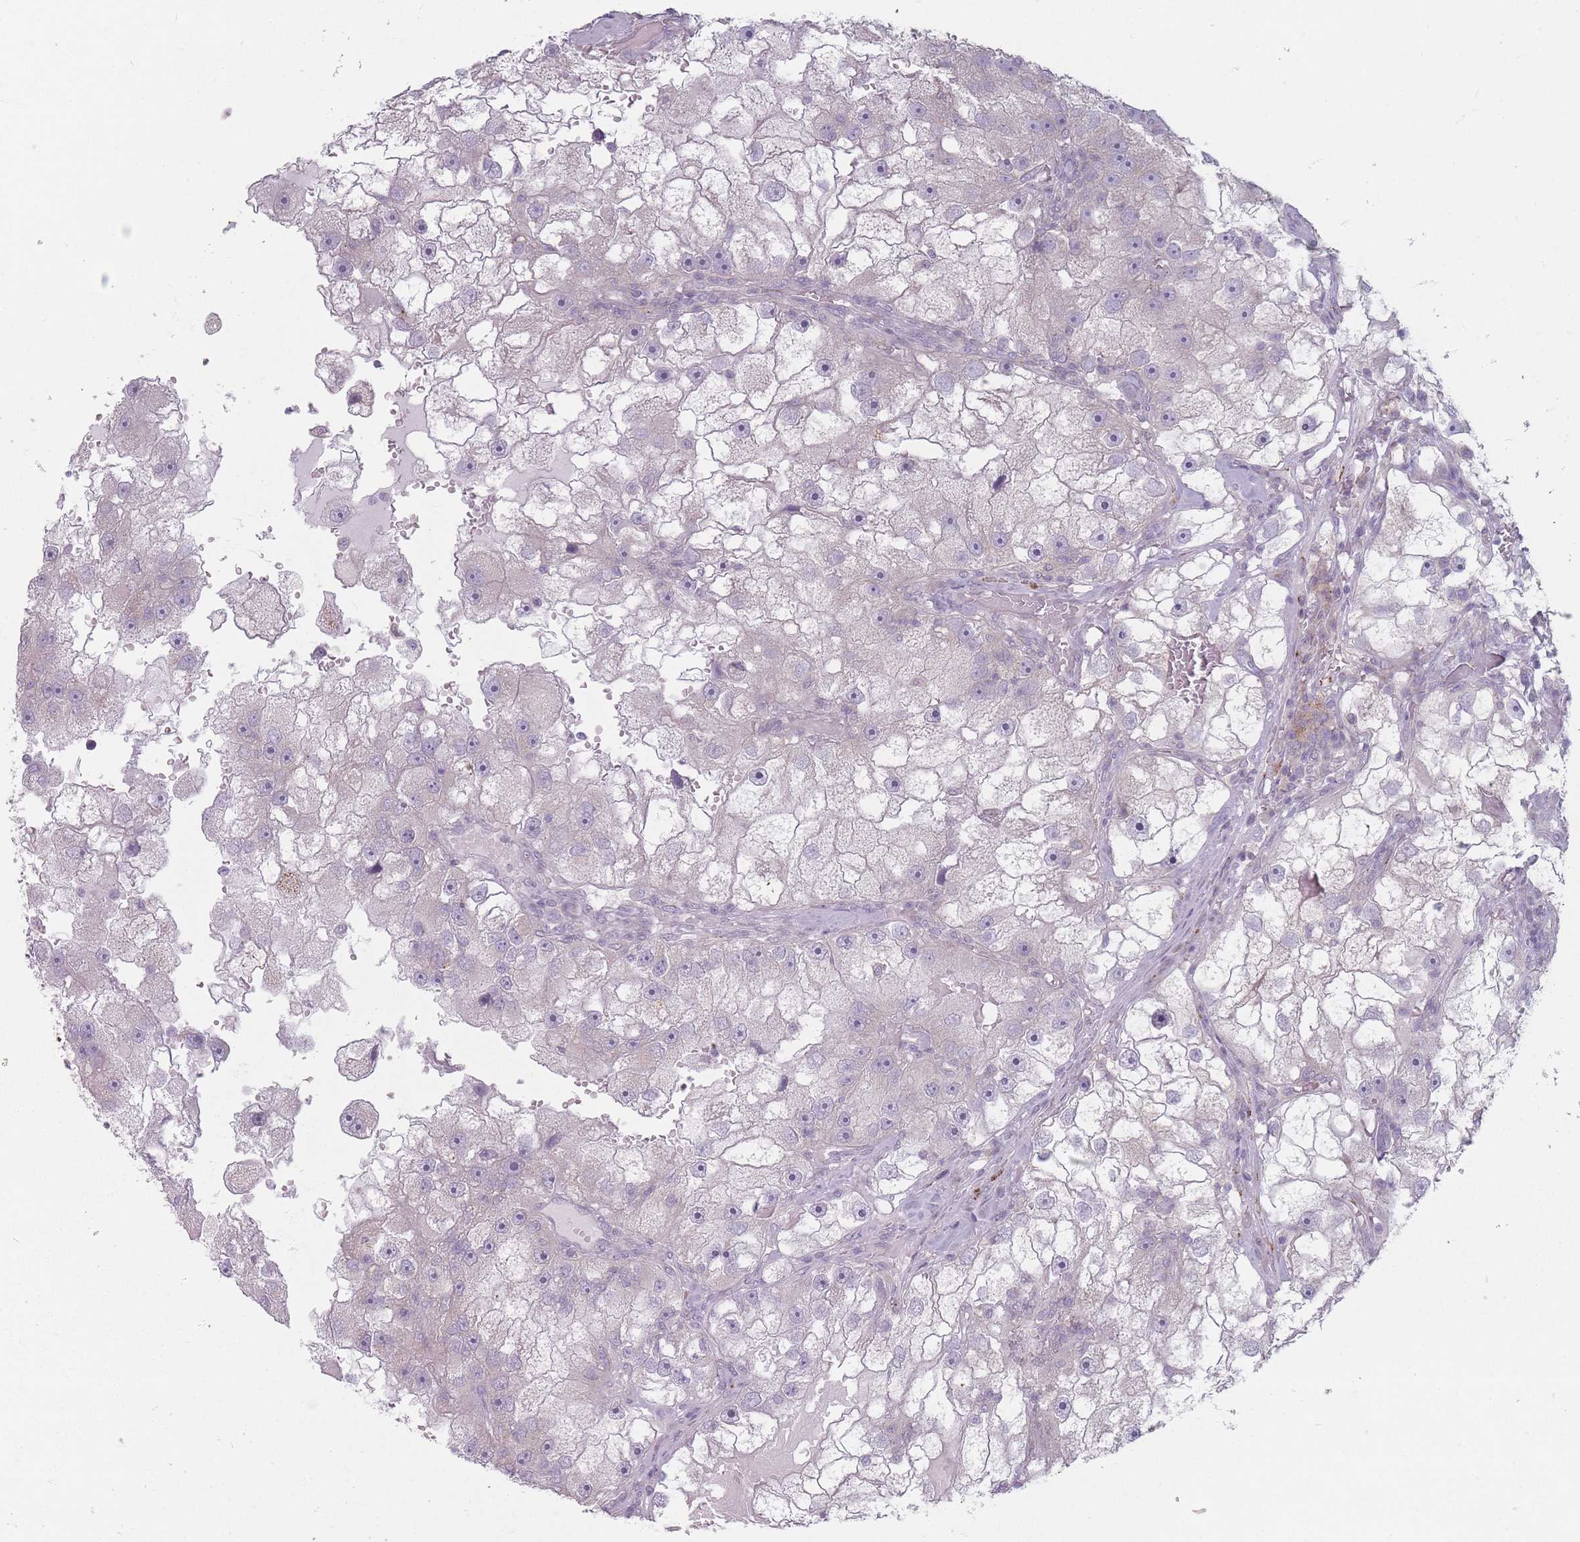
{"staining": {"intensity": "negative", "quantity": "none", "location": "none"}, "tissue": "renal cancer", "cell_type": "Tumor cells", "image_type": "cancer", "snomed": [{"axis": "morphology", "description": "Adenocarcinoma, NOS"}, {"axis": "topography", "description": "Kidney"}], "caption": "Immunohistochemical staining of renal cancer (adenocarcinoma) shows no significant expression in tumor cells. (DAB IHC visualized using brightfield microscopy, high magnification).", "gene": "AKAIN1", "patient": {"sex": "male", "age": 63}}